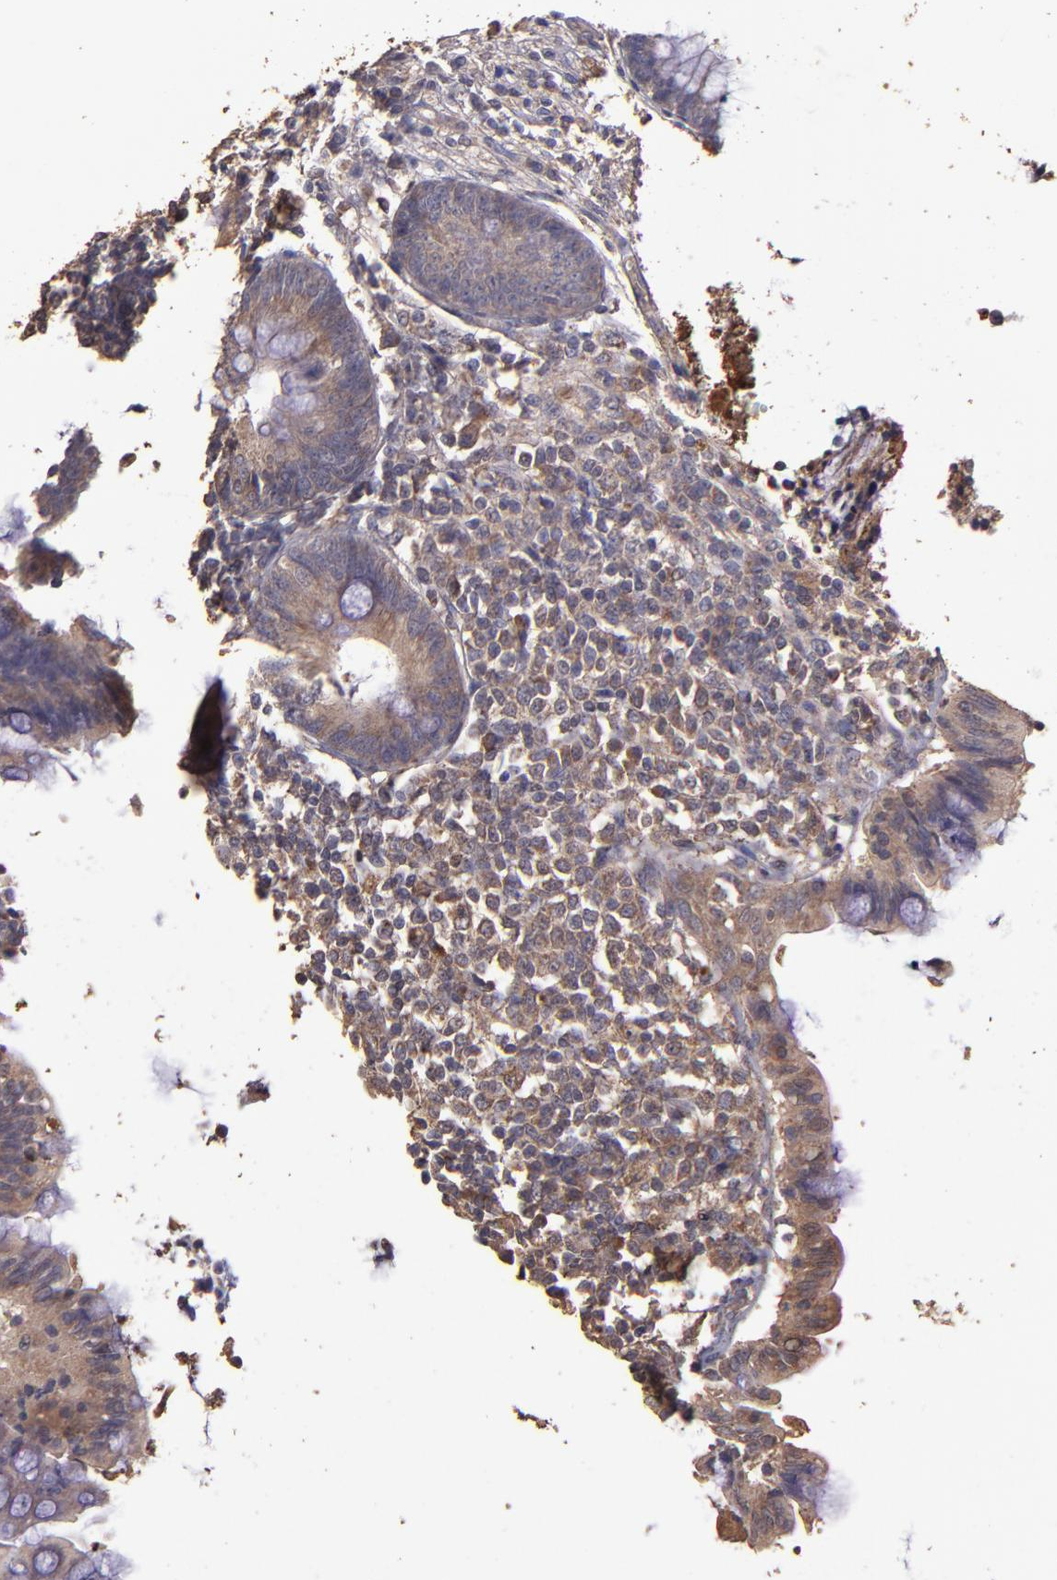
{"staining": {"intensity": "weak", "quantity": ">75%", "location": "cytoplasmic/membranous"}, "tissue": "appendix", "cell_type": "Glandular cells", "image_type": "normal", "snomed": [{"axis": "morphology", "description": "Normal tissue, NOS"}, {"axis": "topography", "description": "Appendix"}], "caption": "IHC histopathology image of unremarkable appendix stained for a protein (brown), which demonstrates low levels of weak cytoplasmic/membranous expression in approximately >75% of glandular cells.", "gene": "HECTD1", "patient": {"sex": "female", "age": 66}}